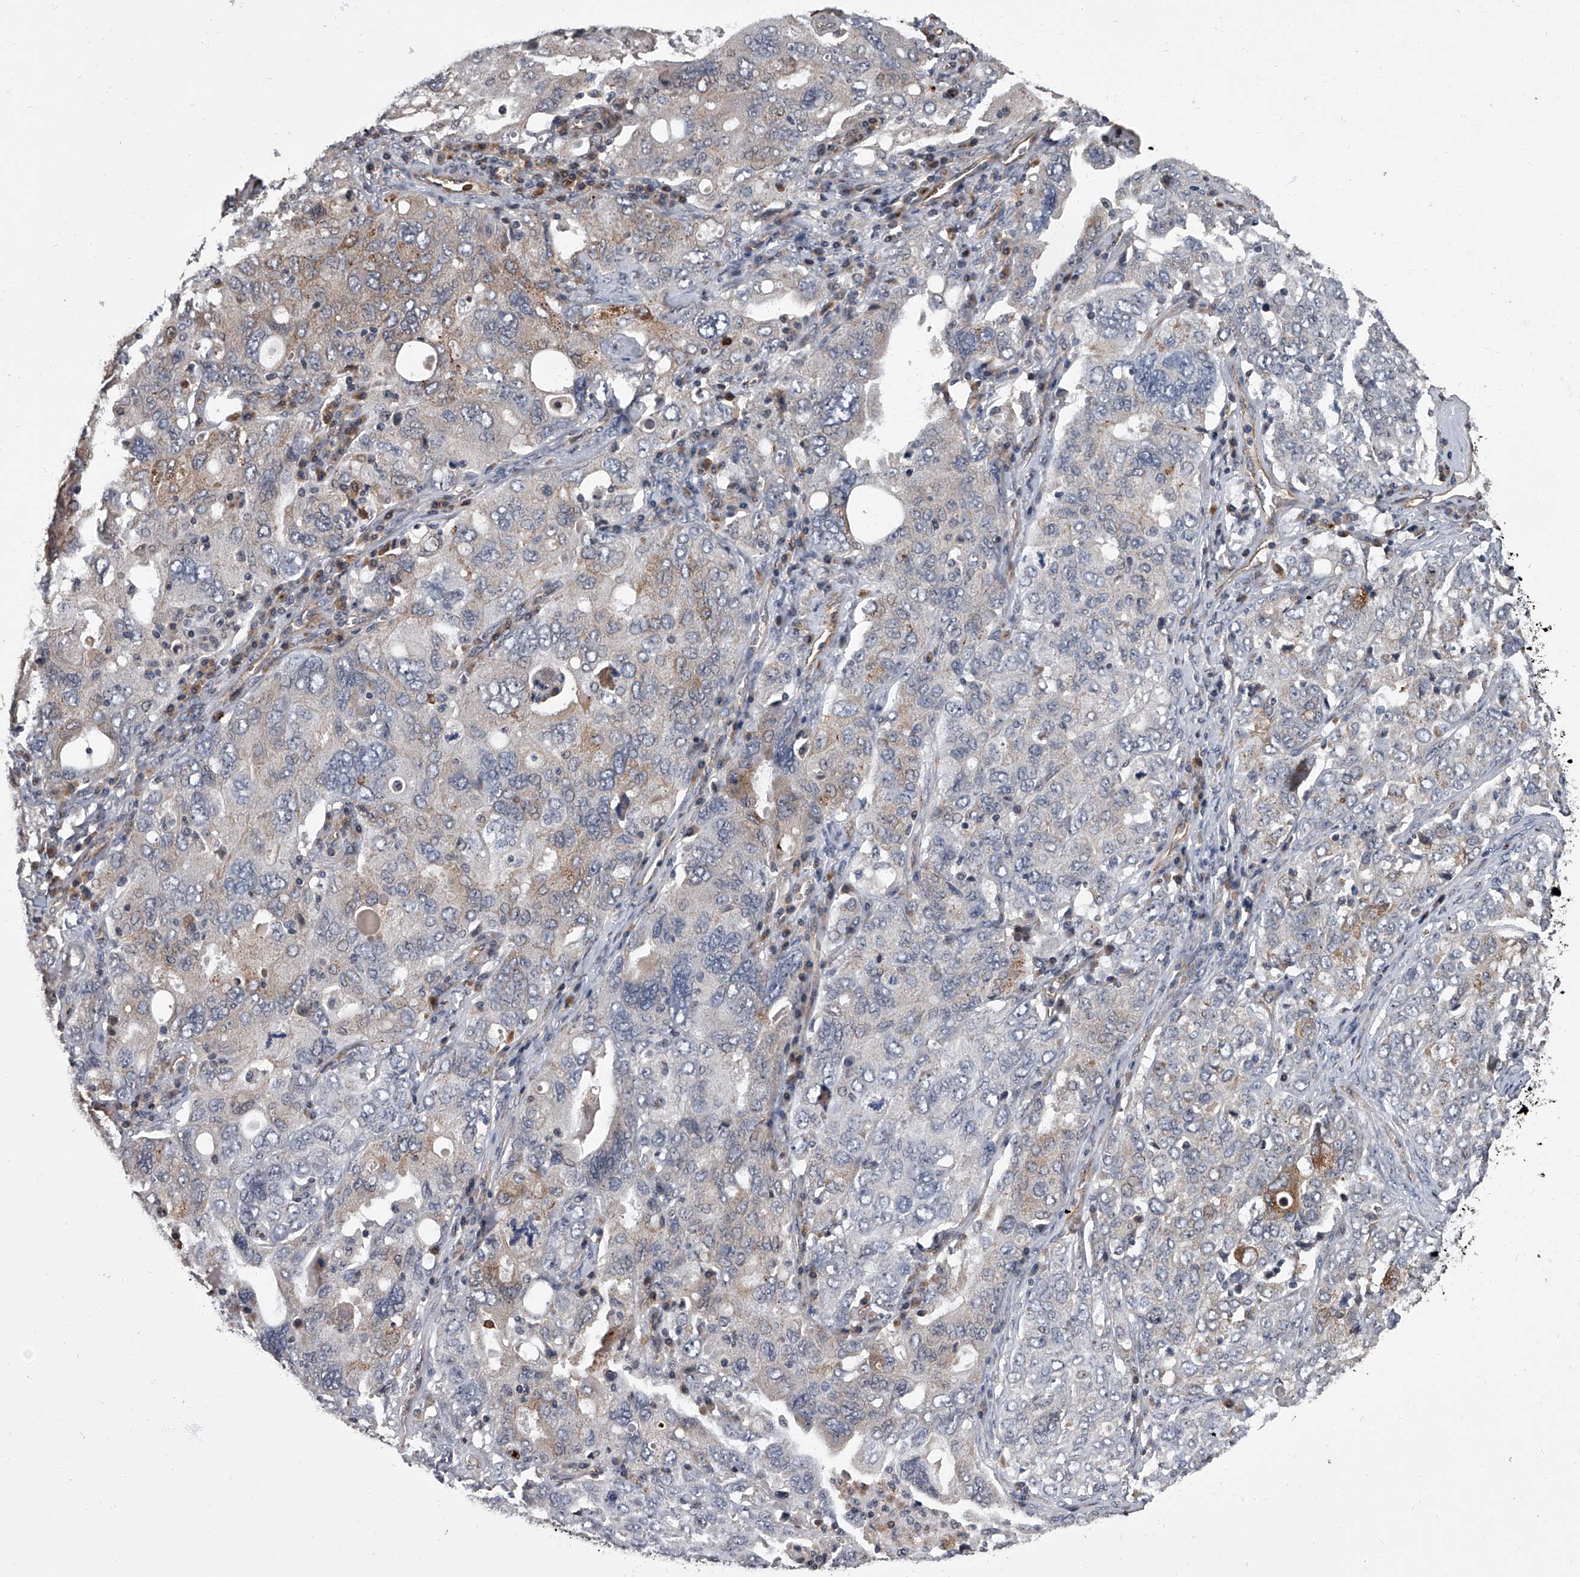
{"staining": {"intensity": "weak", "quantity": "<25%", "location": "cytoplasmic/membranous"}, "tissue": "ovarian cancer", "cell_type": "Tumor cells", "image_type": "cancer", "snomed": [{"axis": "morphology", "description": "Carcinoma, endometroid"}, {"axis": "topography", "description": "Ovary"}], "caption": "A photomicrograph of ovarian endometroid carcinoma stained for a protein reveals no brown staining in tumor cells.", "gene": "SIRT4", "patient": {"sex": "female", "age": 62}}